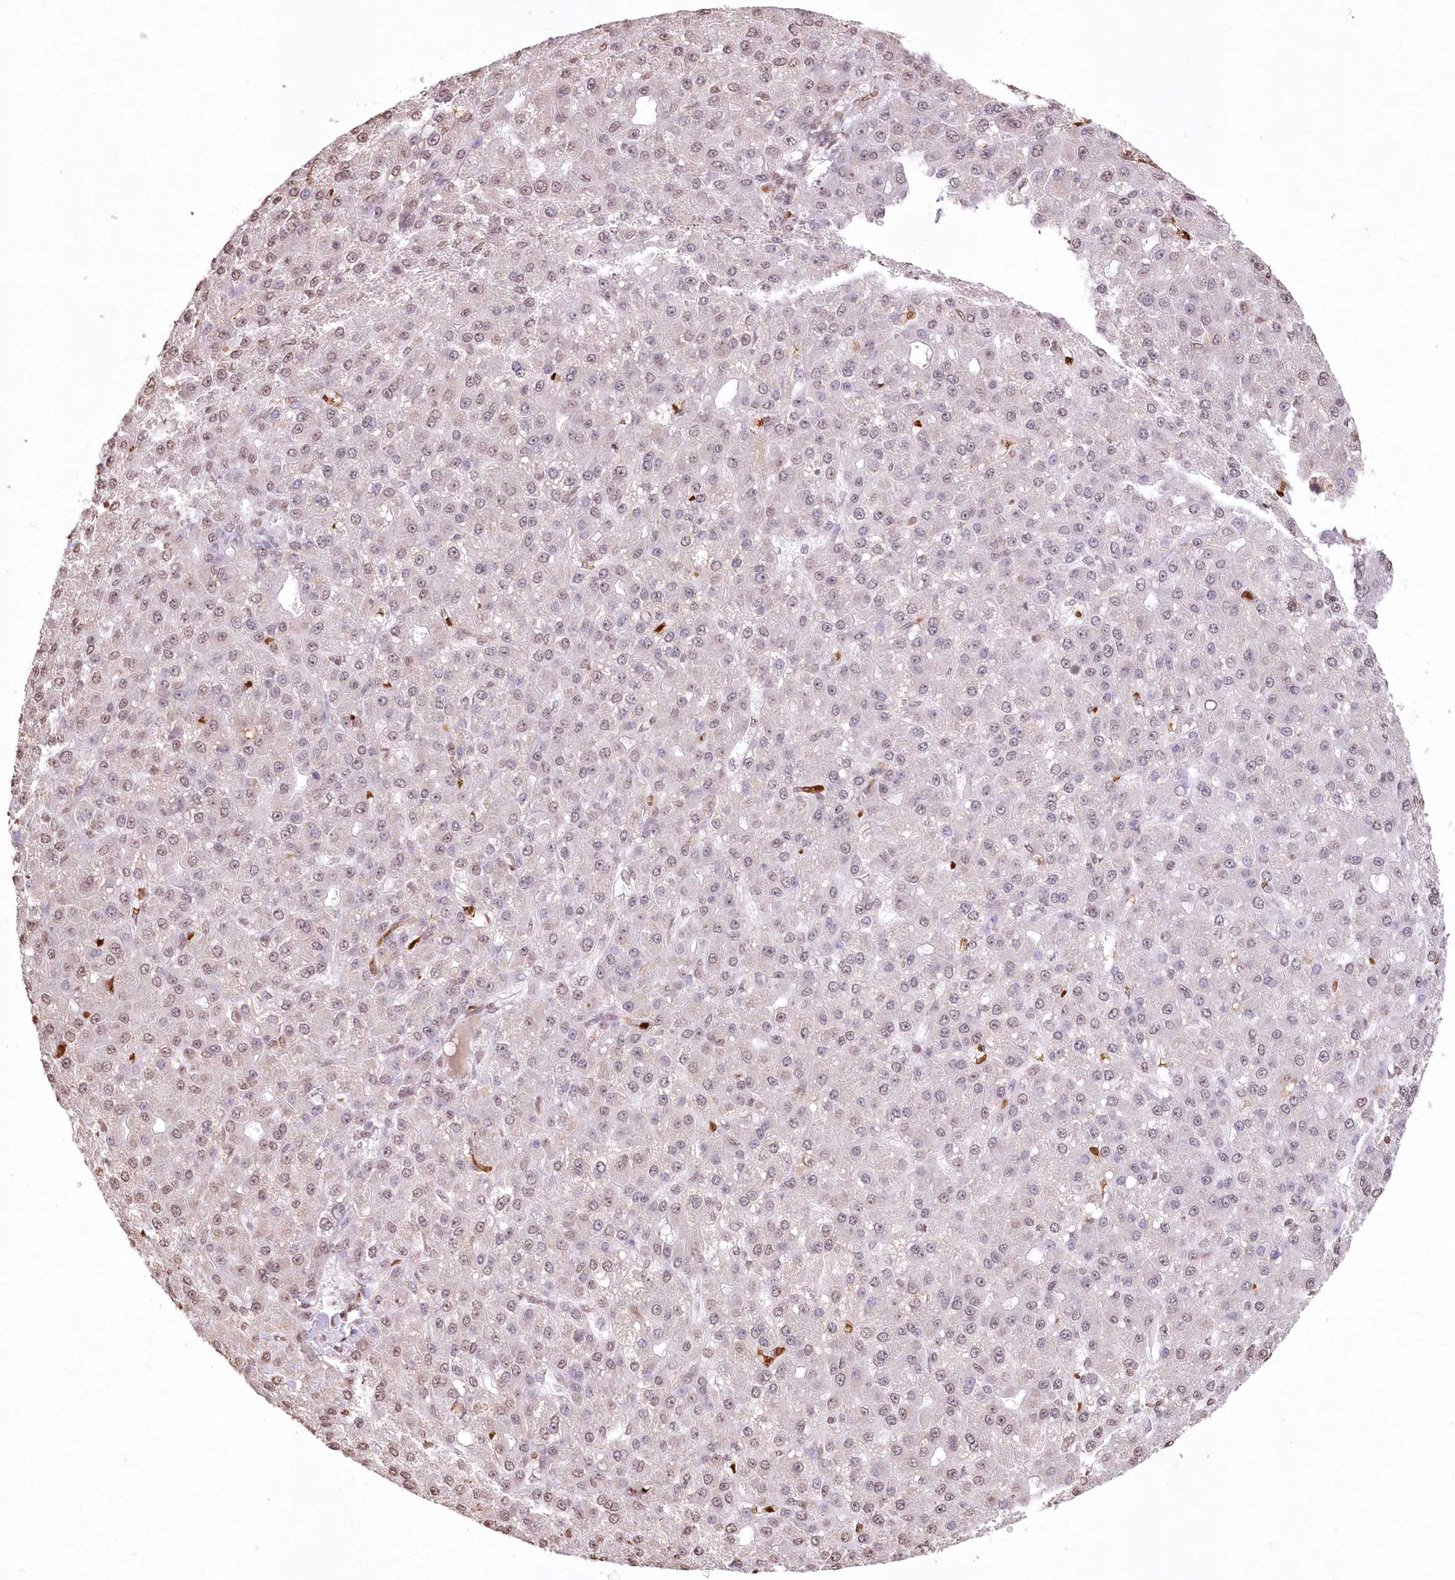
{"staining": {"intensity": "weak", "quantity": "<25%", "location": "nuclear"}, "tissue": "liver cancer", "cell_type": "Tumor cells", "image_type": "cancer", "snomed": [{"axis": "morphology", "description": "Carcinoma, Hepatocellular, NOS"}, {"axis": "topography", "description": "Liver"}], "caption": "Immunohistochemical staining of hepatocellular carcinoma (liver) reveals no significant positivity in tumor cells.", "gene": "RBM27", "patient": {"sex": "male", "age": 67}}